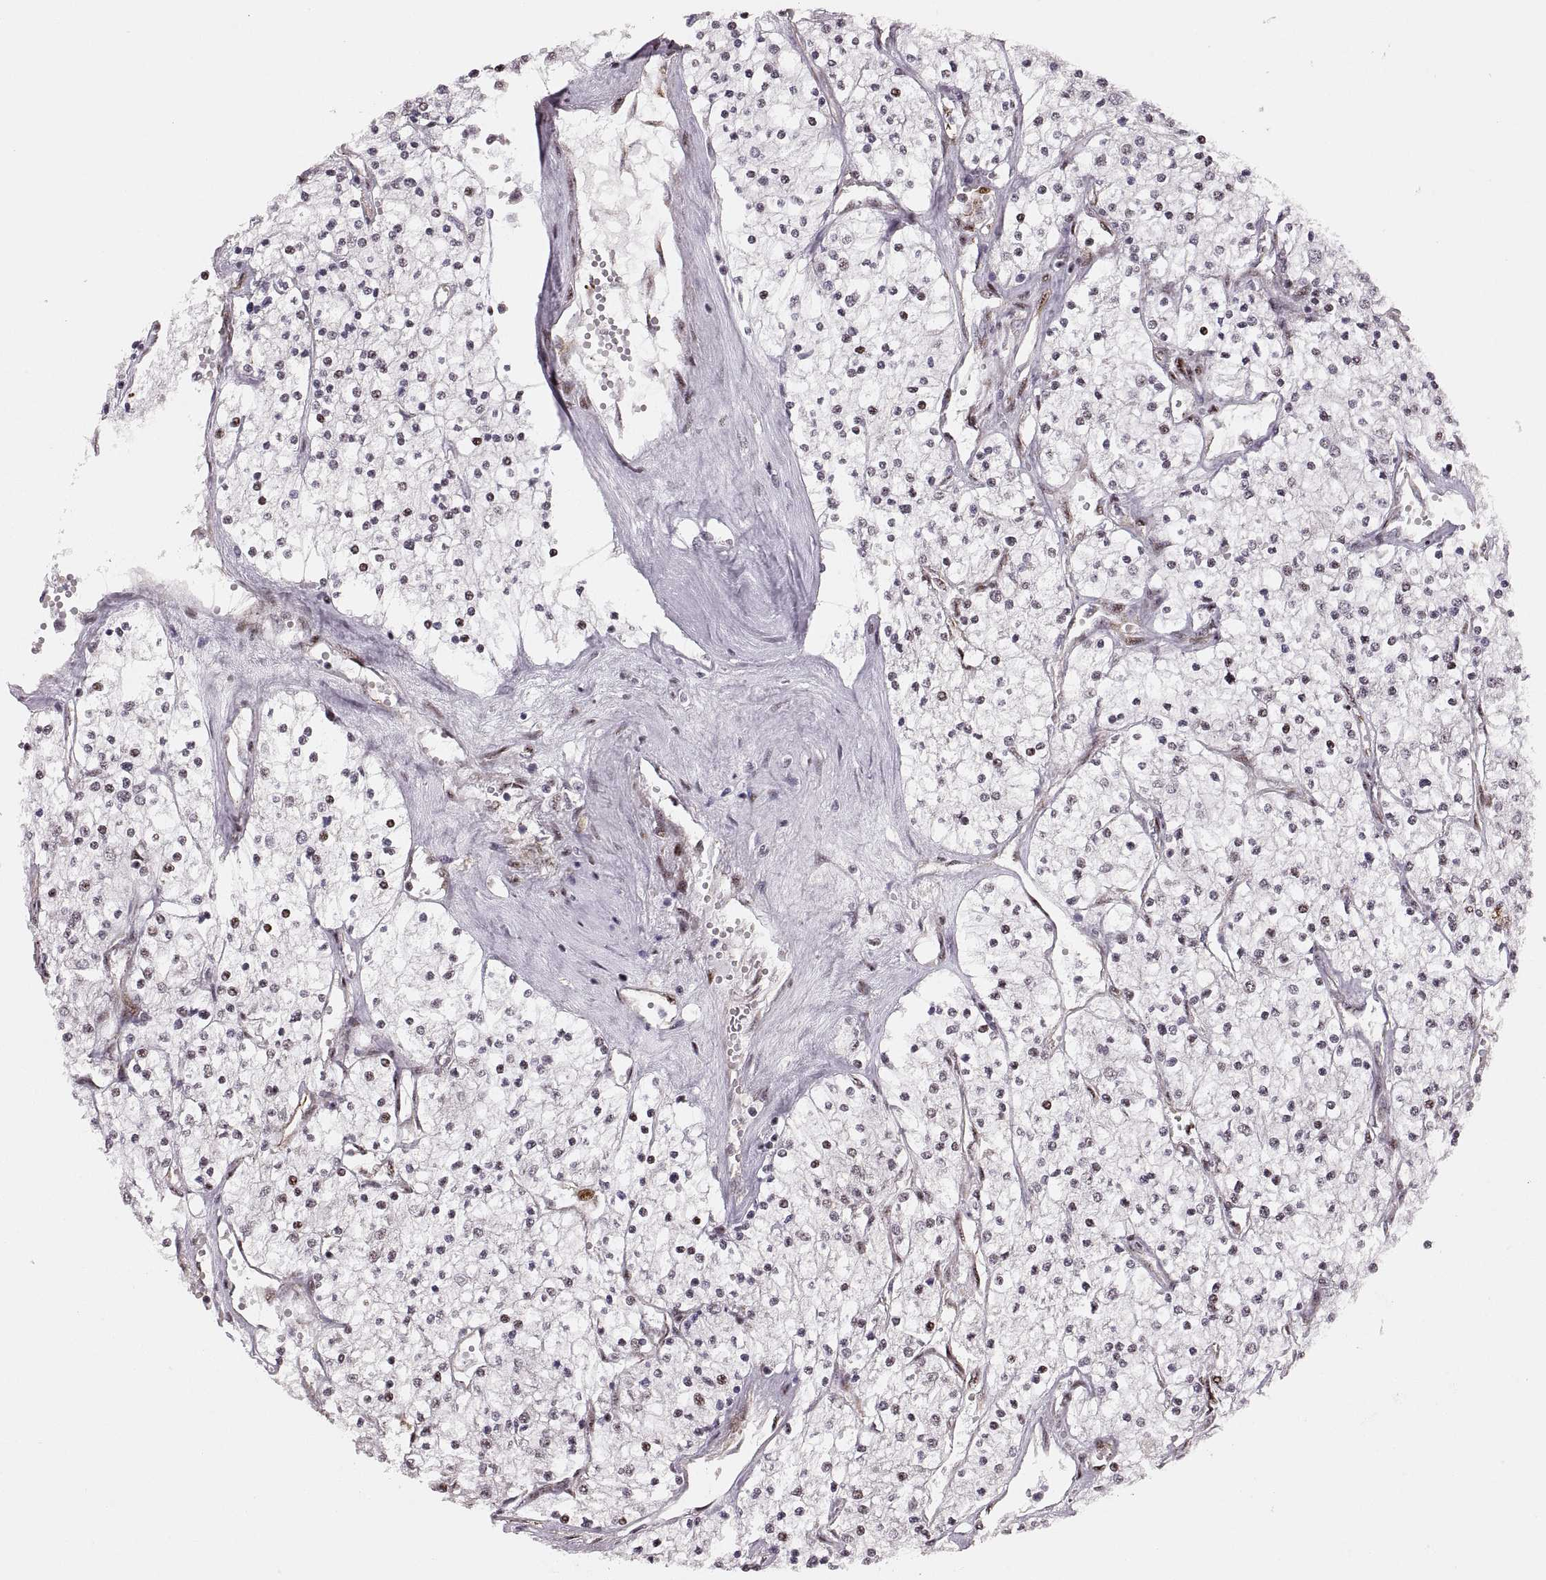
{"staining": {"intensity": "strong", "quantity": "<25%", "location": "nuclear"}, "tissue": "renal cancer", "cell_type": "Tumor cells", "image_type": "cancer", "snomed": [{"axis": "morphology", "description": "Adenocarcinoma, NOS"}, {"axis": "topography", "description": "Kidney"}], "caption": "Human renal cancer (adenocarcinoma) stained for a protein (brown) displays strong nuclear positive staining in about <25% of tumor cells.", "gene": "ZCCHC17", "patient": {"sex": "male", "age": 80}}